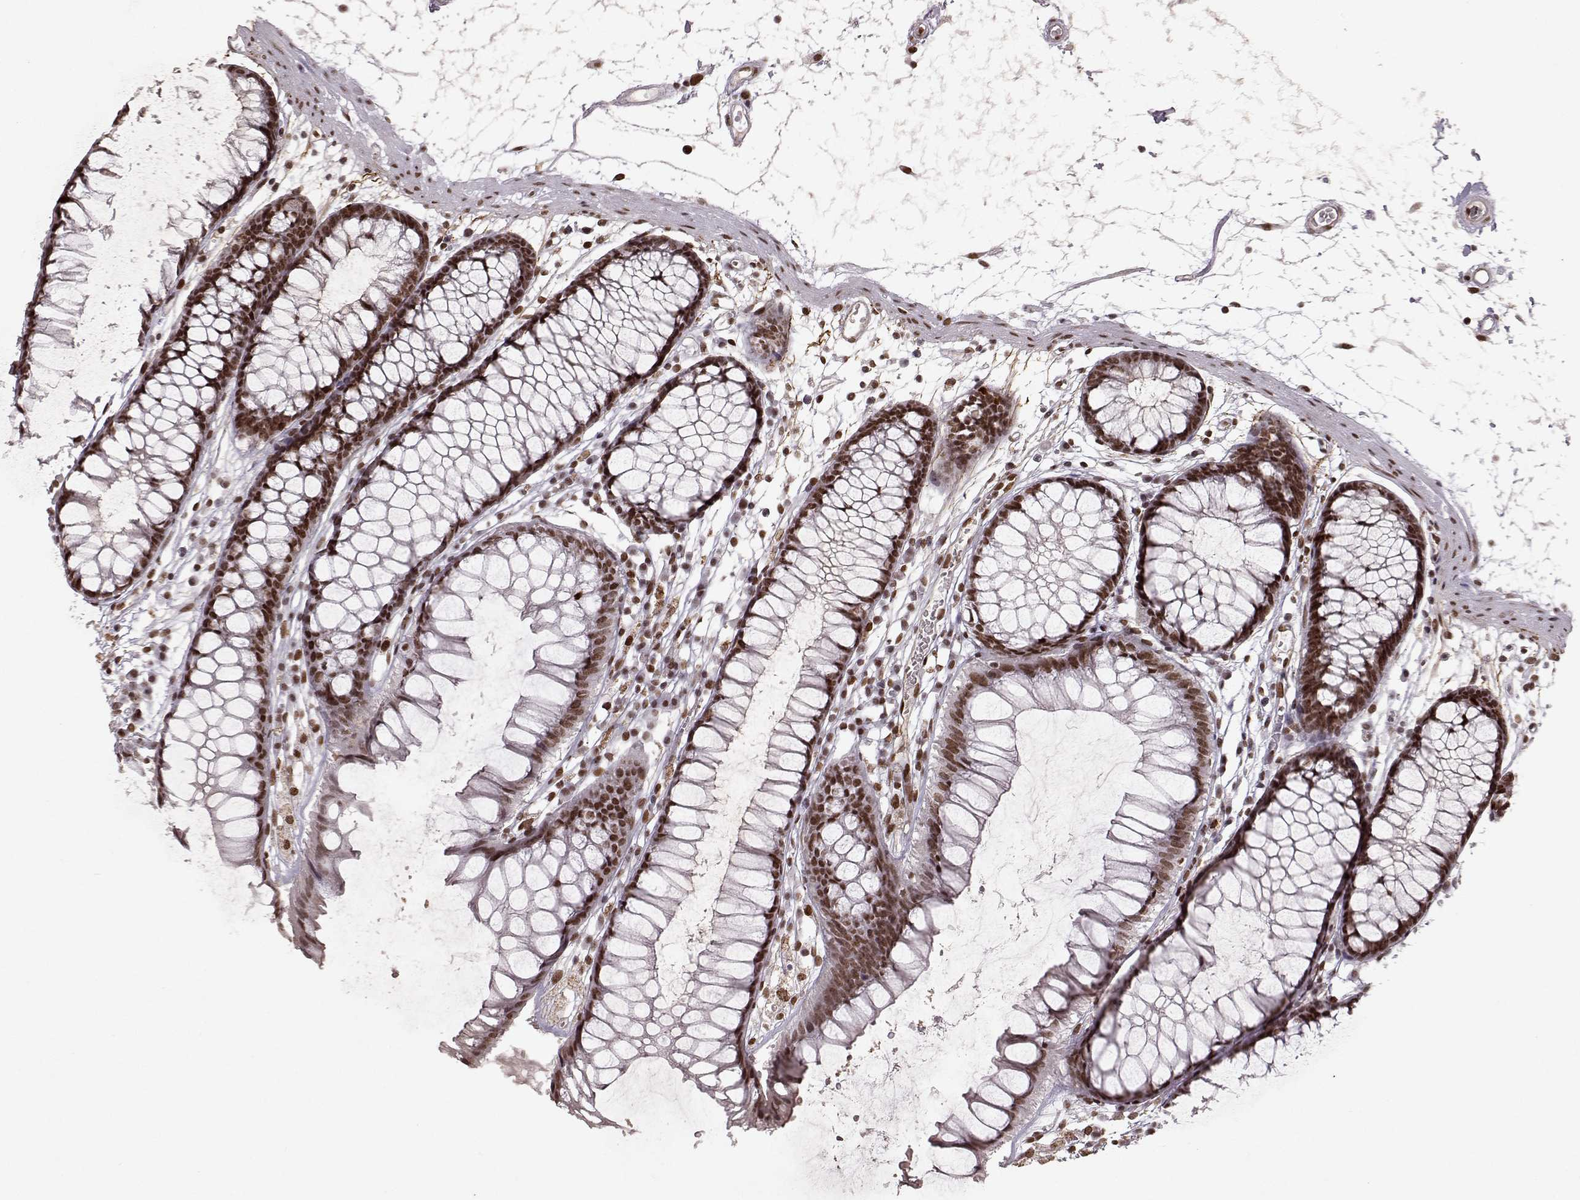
{"staining": {"intensity": "moderate", "quantity": ">75%", "location": "nuclear"}, "tissue": "colon", "cell_type": "Endothelial cells", "image_type": "normal", "snomed": [{"axis": "morphology", "description": "Normal tissue, NOS"}, {"axis": "morphology", "description": "Adenocarcinoma, NOS"}, {"axis": "topography", "description": "Colon"}], "caption": "High-magnification brightfield microscopy of normal colon stained with DAB (3,3'-diaminobenzidine) (brown) and counterstained with hematoxylin (blue). endothelial cells exhibit moderate nuclear expression is seen in approximately>75% of cells.", "gene": "RRAGD", "patient": {"sex": "male", "age": 65}}